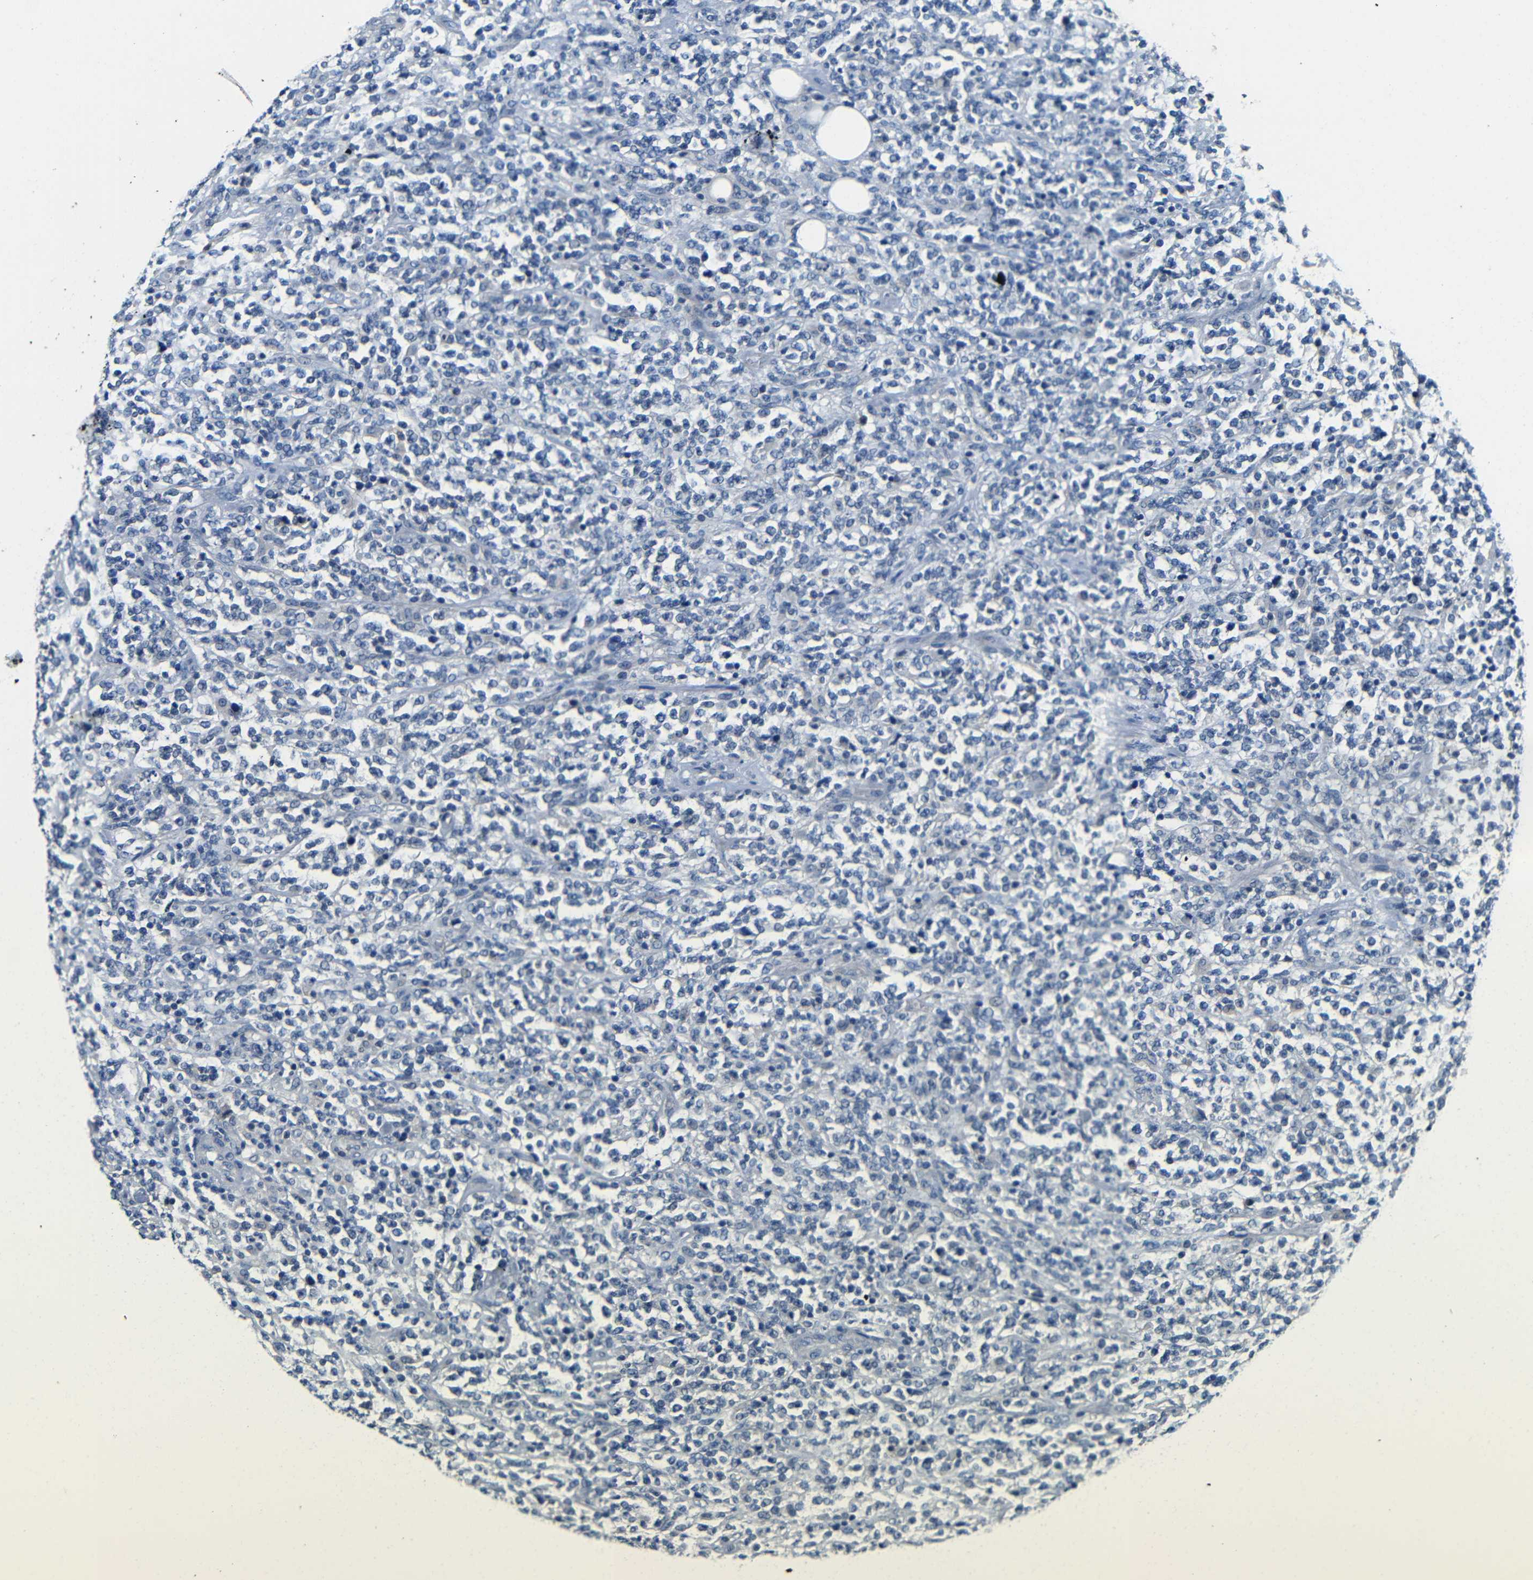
{"staining": {"intensity": "negative", "quantity": "none", "location": "none"}, "tissue": "lymphoma", "cell_type": "Tumor cells", "image_type": "cancer", "snomed": [{"axis": "morphology", "description": "Malignant lymphoma, non-Hodgkin's type, High grade"}, {"axis": "topography", "description": "Soft tissue"}], "caption": "A photomicrograph of human lymphoma is negative for staining in tumor cells.", "gene": "ADAP1", "patient": {"sex": "male", "age": 18}}